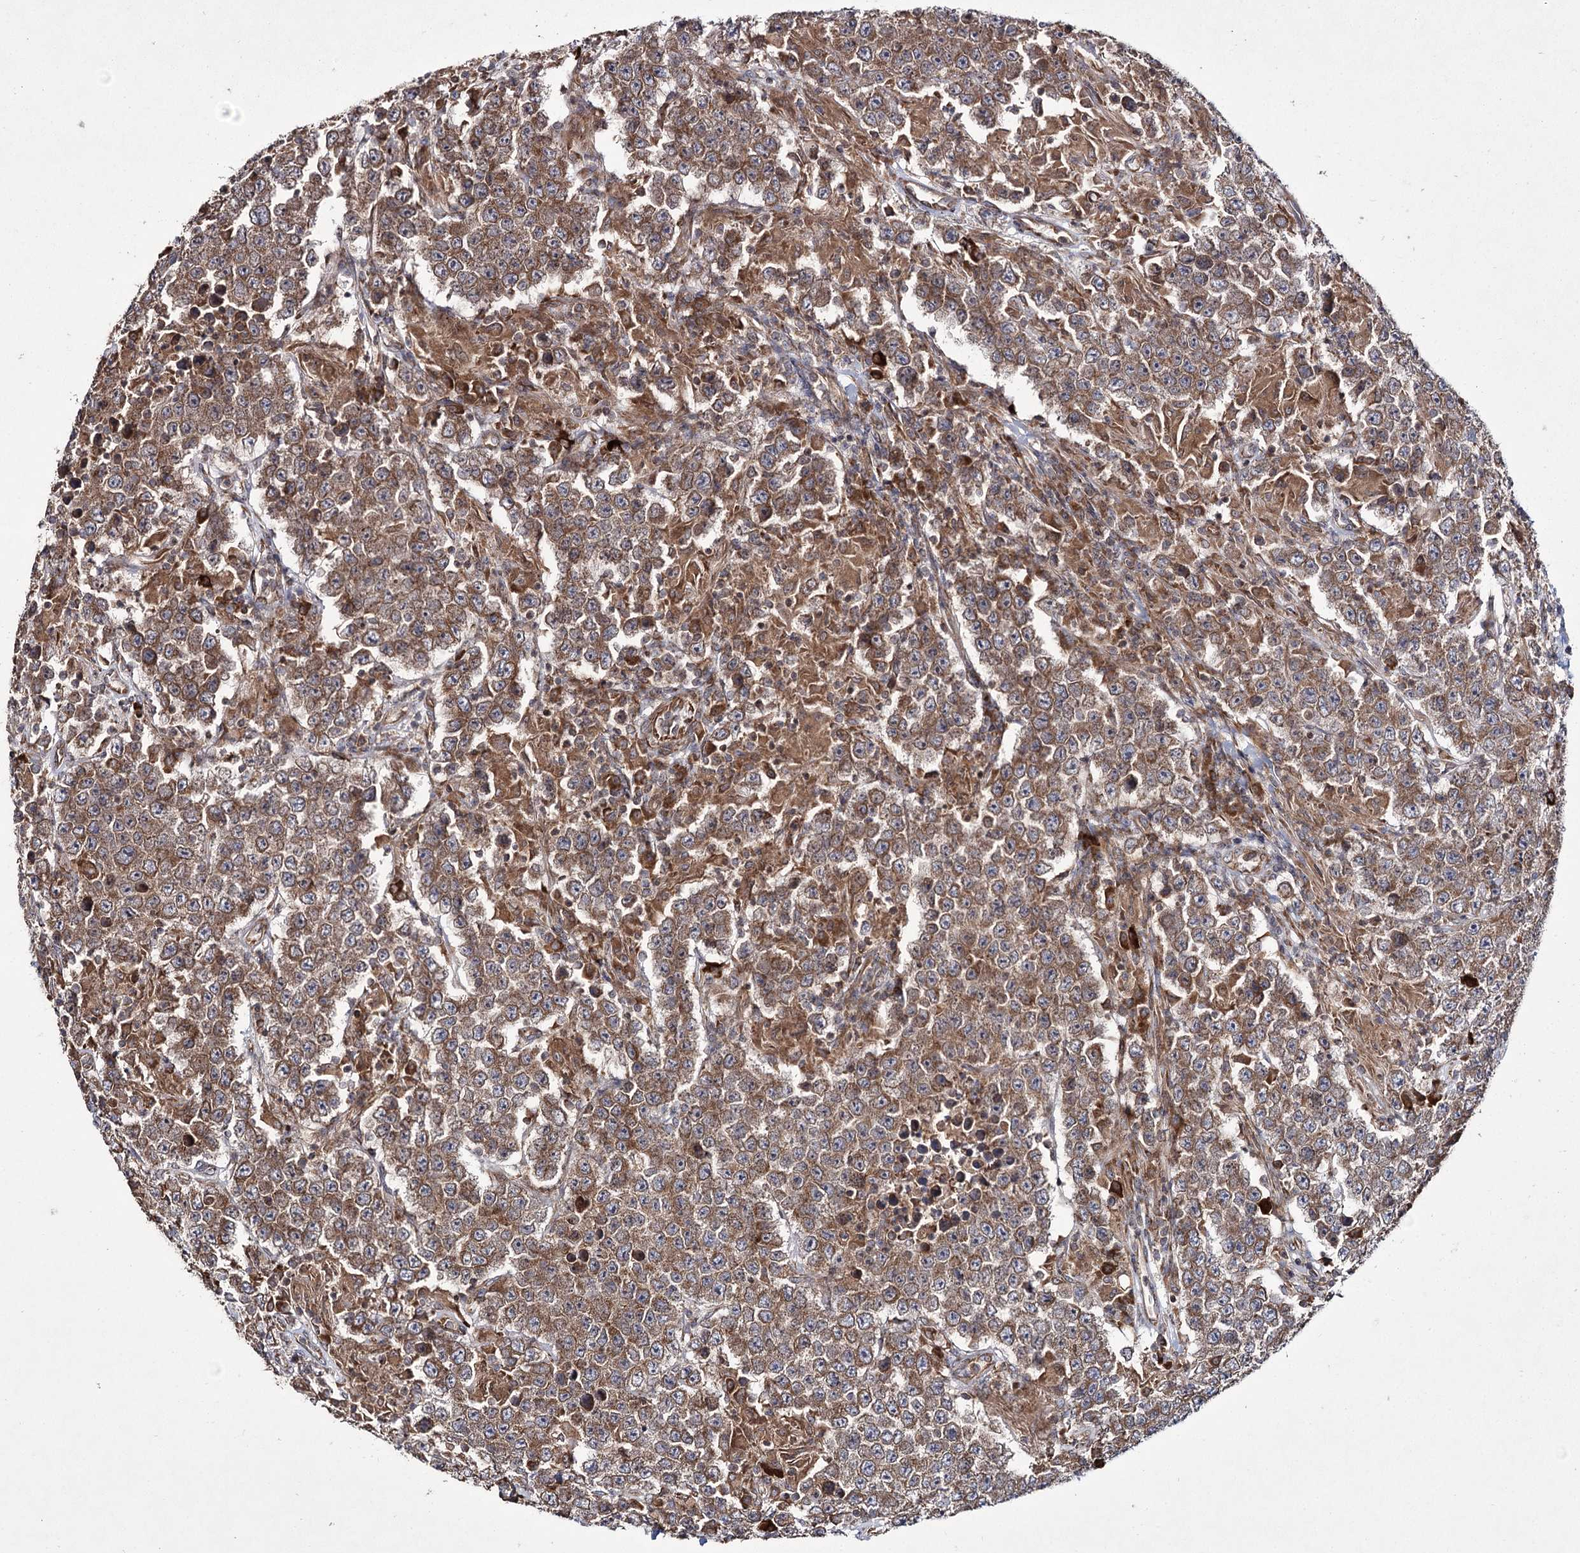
{"staining": {"intensity": "moderate", "quantity": ">75%", "location": "cytoplasmic/membranous"}, "tissue": "testis cancer", "cell_type": "Tumor cells", "image_type": "cancer", "snomed": [{"axis": "morphology", "description": "Normal tissue, NOS"}, {"axis": "morphology", "description": "Urothelial carcinoma, High grade"}, {"axis": "morphology", "description": "Seminoma, NOS"}, {"axis": "morphology", "description": "Carcinoma, Embryonal, NOS"}, {"axis": "topography", "description": "Urinary bladder"}, {"axis": "topography", "description": "Testis"}], "caption": "IHC photomicrograph of neoplastic tissue: testis seminoma stained using immunohistochemistry shows medium levels of moderate protein expression localized specifically in the cytoplasmic/membranous of tumor cells, appearing as a cytoplasmic/membranous brown color.", "gene": "HECTD2", "patient": {"sex": "male", "age": 41}}